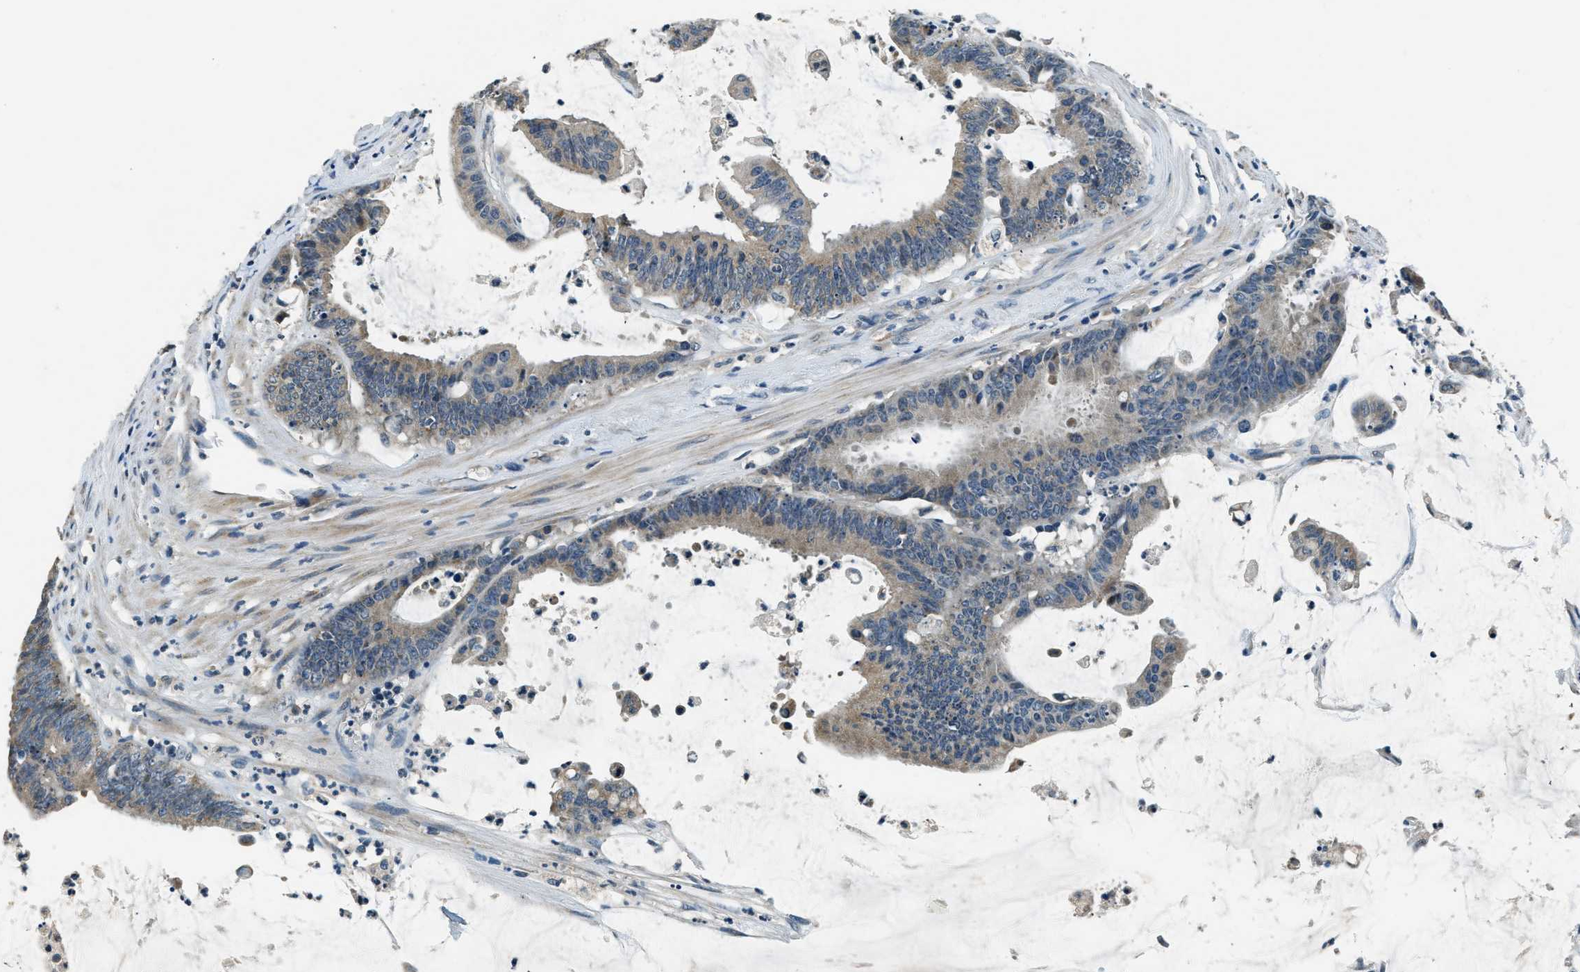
{"staining": {"intensity": "weak", "quantity": "<25%", "location": "cytoplasmic/membranous"}, "tissue": "colorectal cancer", "cell_type": "Tumor cells", "image_type": "cancer", "snomed": [{"axis": "morphology", "description": "Adenocarcinoma, NOS"}, {"axis": "topography", "description": "Rectum"}], "caption": "DAB immunohistochemical staining of colorectal cancer (adenocarcinoma) demonstrates no significant positivity in tumor cells.", "gene": "NME8", "patient": {"sex": "female", "age": 66}}